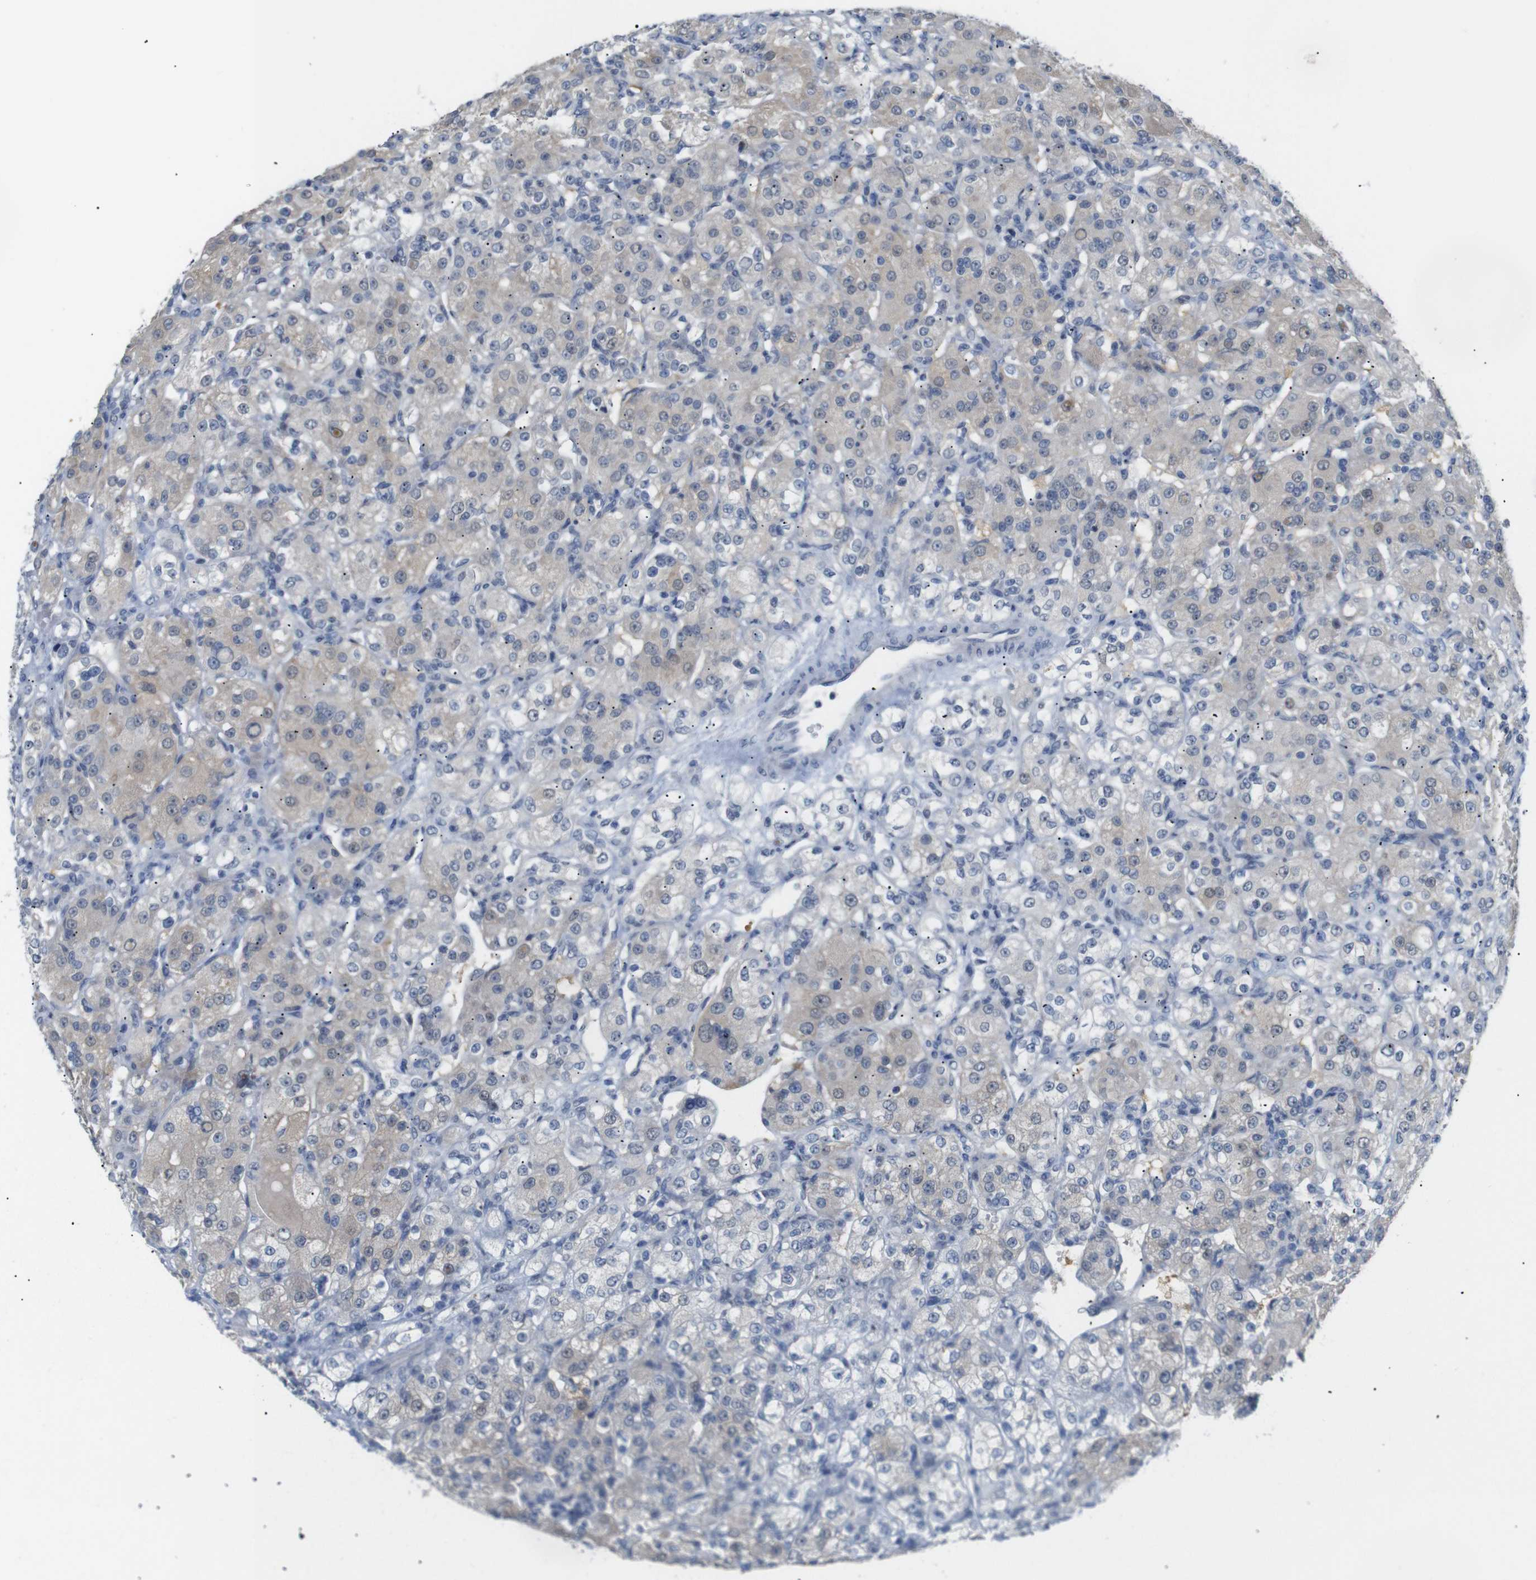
{"staining": {"intensity": "weak", "quantity": "25%-75%", "location": "cytoplasmic/membranous"}, "tissue": "renal cancer", "cell_type": "Tumor cells", "image_type": "cancer", "snomed": [{"axis": "morphology", "description": "Normal tissue, NOS"}, {"axis": "morphology", "description": "Adenocarcinoma, NOS"}, {"axis": "topography", "description": "Kidney"}], "caption": "Renal cancer (adenocarcinoma) stained with a brown dye exhibits weak cytoplasmic/membranous positive staining in approximately 25%-75% of tumor cells.", "gene": "CHRM5", "patient": {"sex": "male", "age": 61}}